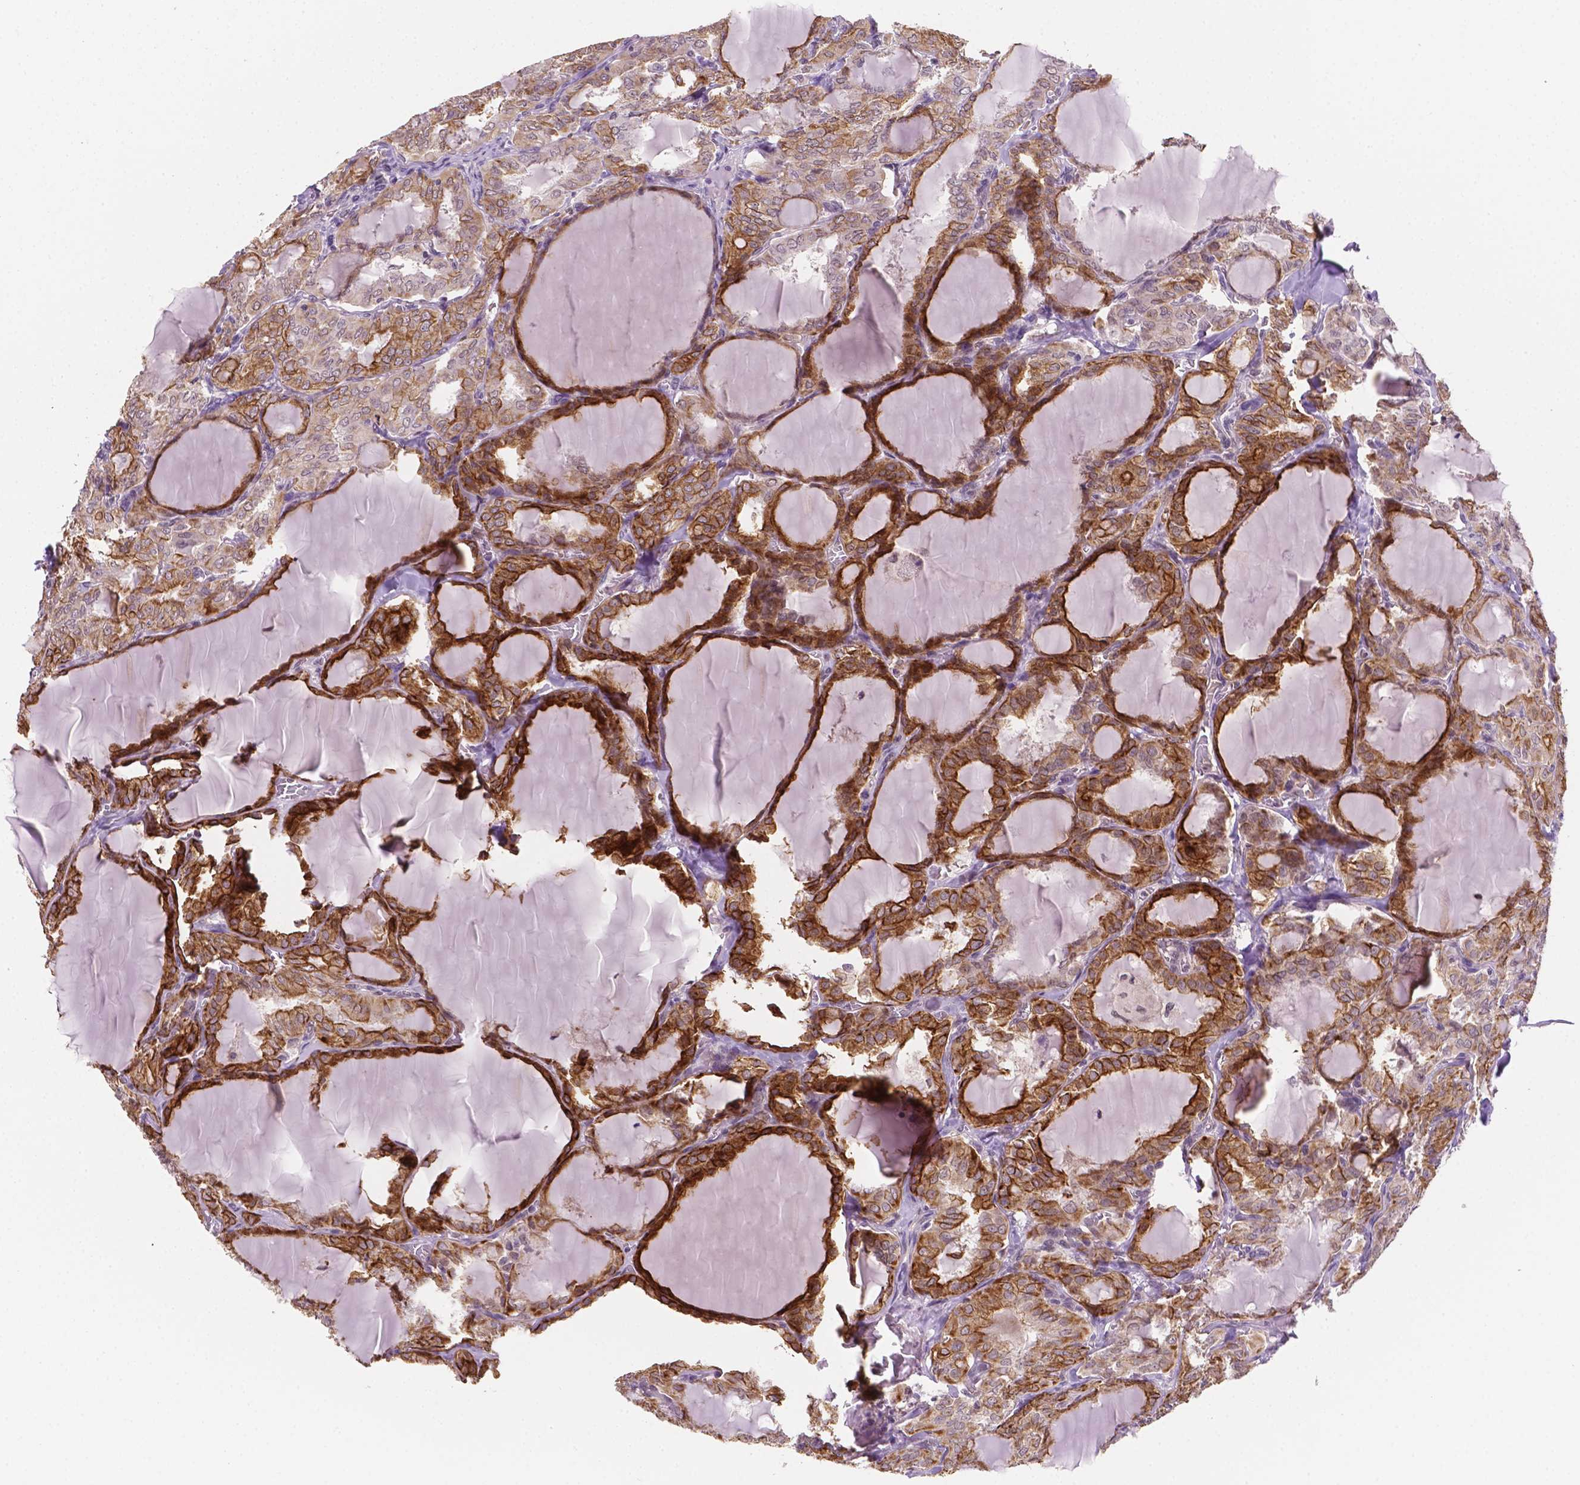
{"staining": {"intensity": "strong", "quantity": ">75%", "location": "cytoplasmic/membranous"}, "tissue": "thyroid cancer", "cell_type": "Tumor cells", "image_type": "cancer", "snomed": [{"axis": "morphology", "description": "Papillary adenocarcinoma, NOS"}, {"axis": "topography", "description": "Thyroid gland"}], "caption": "Immunohistochemistry histopathology image of human thyroid papillary adenocarcinoma stained for a protein (brown), which displays high levels of strong cytoplasmic/membranous positivity in approximately >75% of tumor cells.", "gene": "SHLD3", "patient": {"sex": "male", "age": 20}}